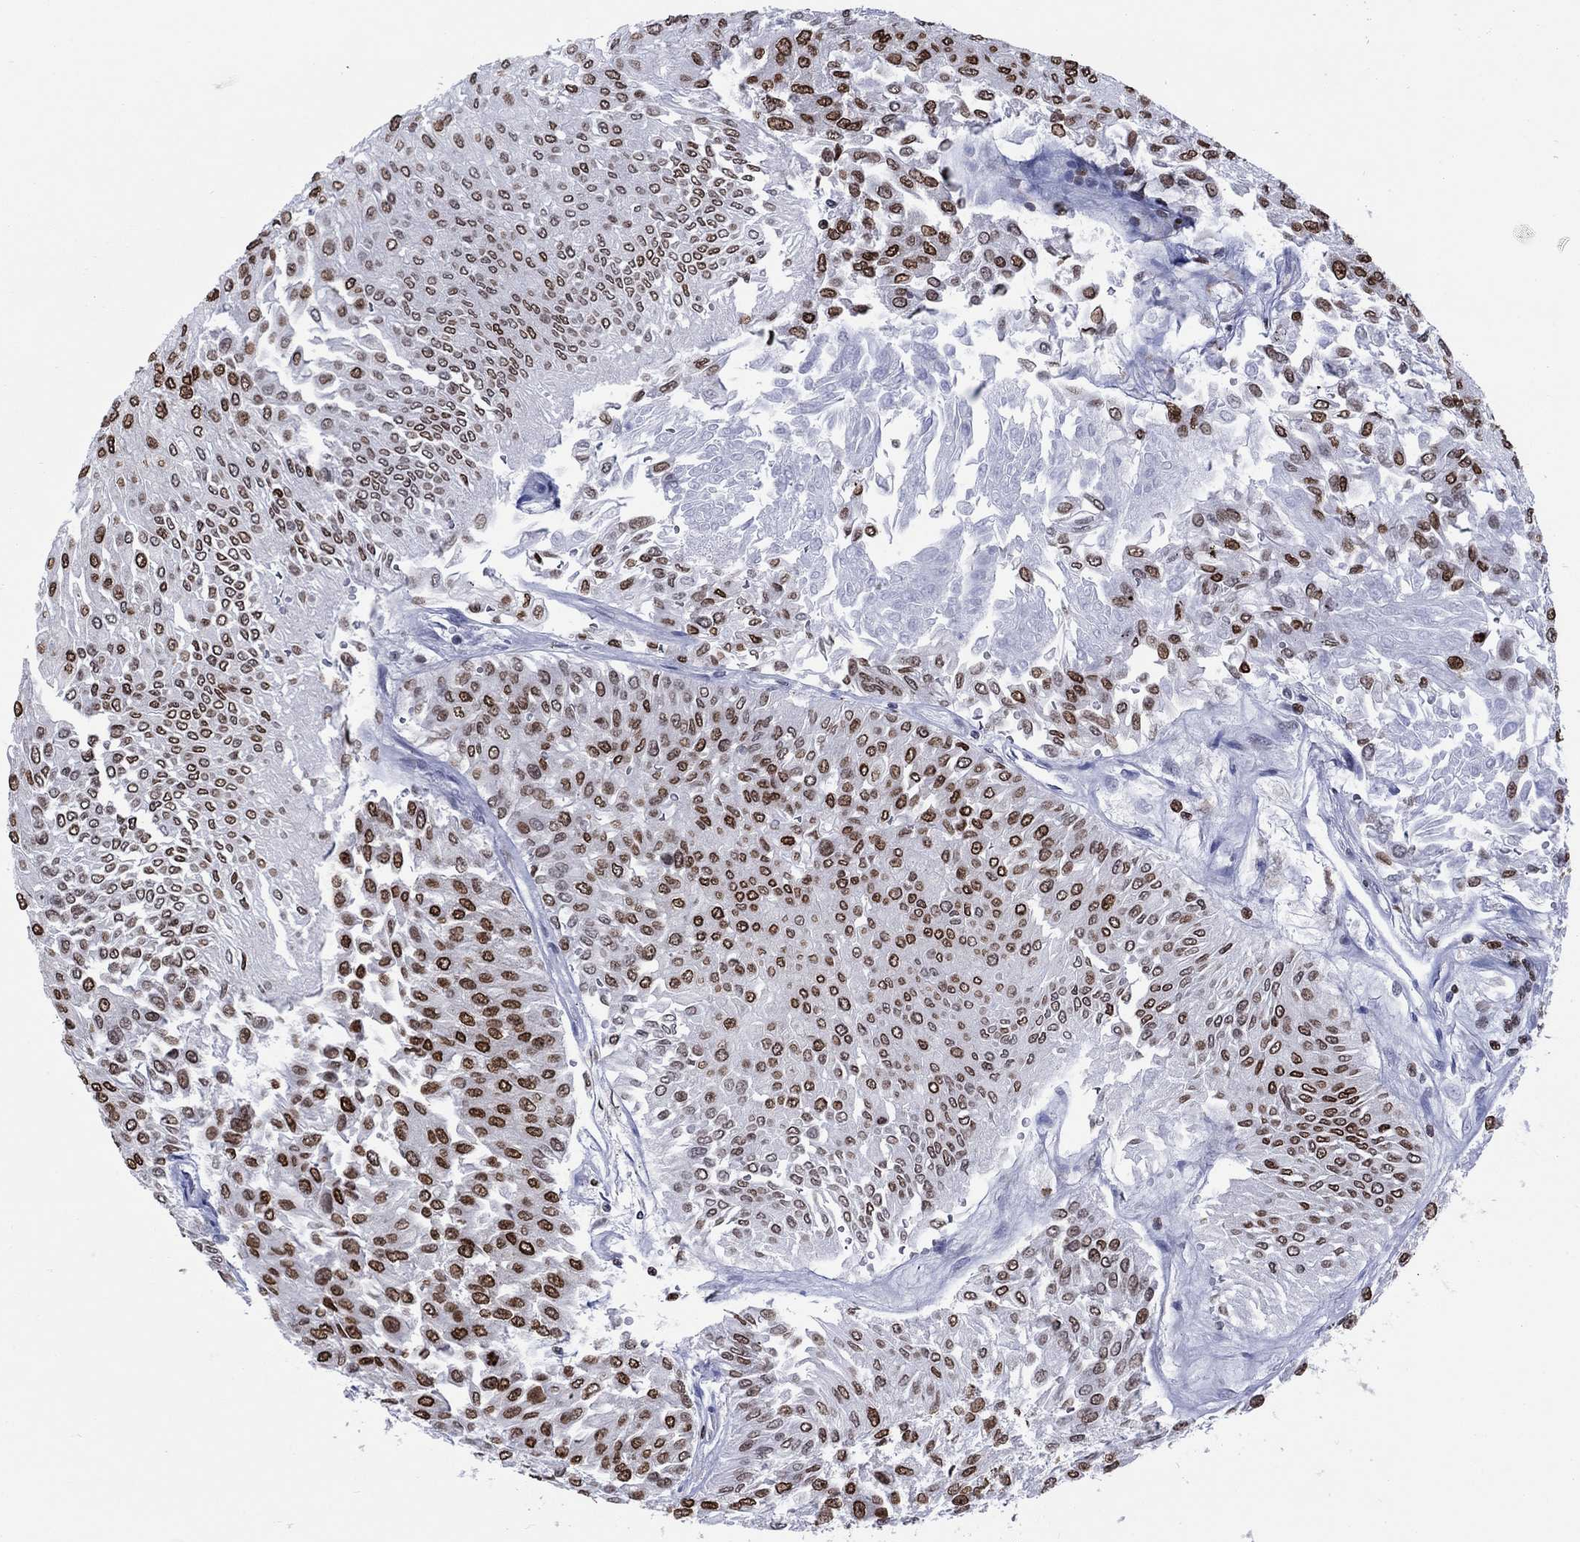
{"staining": {"intensity": "moderate", "quantity": "25%-75%", "location": "nuclear"}, "tissue": "urothelial cancer", "cell_type": "Tumor cells", "image_type": "cancer", "snomed": [{"axis": "morphology", "description": "Urothelial carcinoma, Low grade"}, {"axis": "topography", "description": "Urinary bladder"}], "caption": "Immunohistochemical staining of low-grade urothelial carcinoma exhibits medium levels of moderate nuclear protein staining in about 25%-75% of tumor cells.", "gene": "HMGA1", "patient": {"sex": "male", "age": 67}}